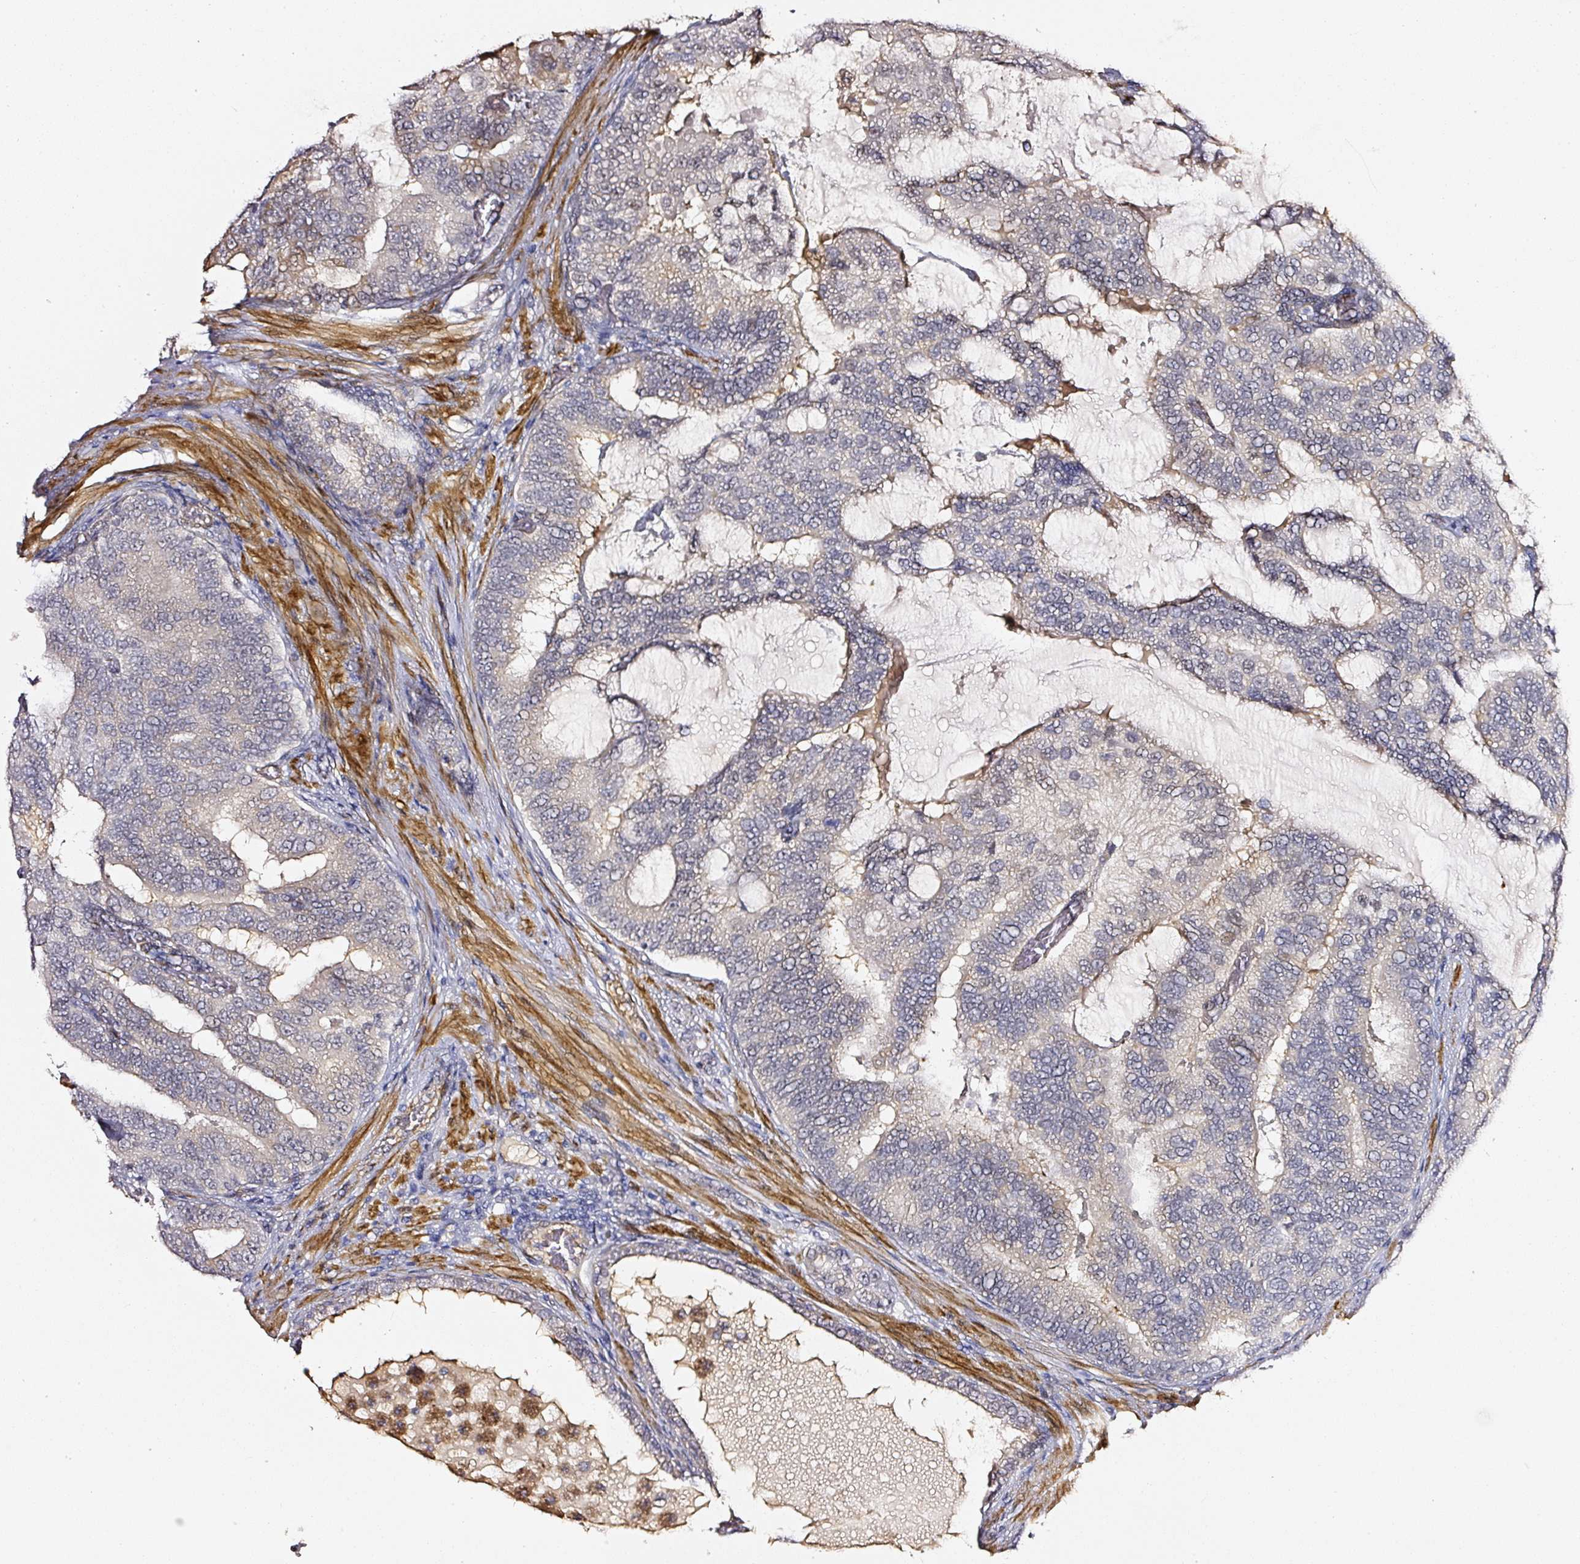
{"staining": {"intensity": "weak", "quantity": "<25%", "location": "cytoplasmic/membranous"}, "tissue": "prostate cancer", "cell_type": "Tumor cells", "image_type": "cancer", "snomed": [{"axis": "morphology", "description": "Adenocarcinoma, High grade"}, {"axis": "topography", "description": "Prostate"}], "caption": "A high-resolution micrograph shows immunohistochemistry (IHC) staining of adenocarcinoma (high-grade) (prostate), which reveals no significant staining in tumor cells.", "gene": "TOGARAM1", "patient": {"sex": "male", "age": 55}}